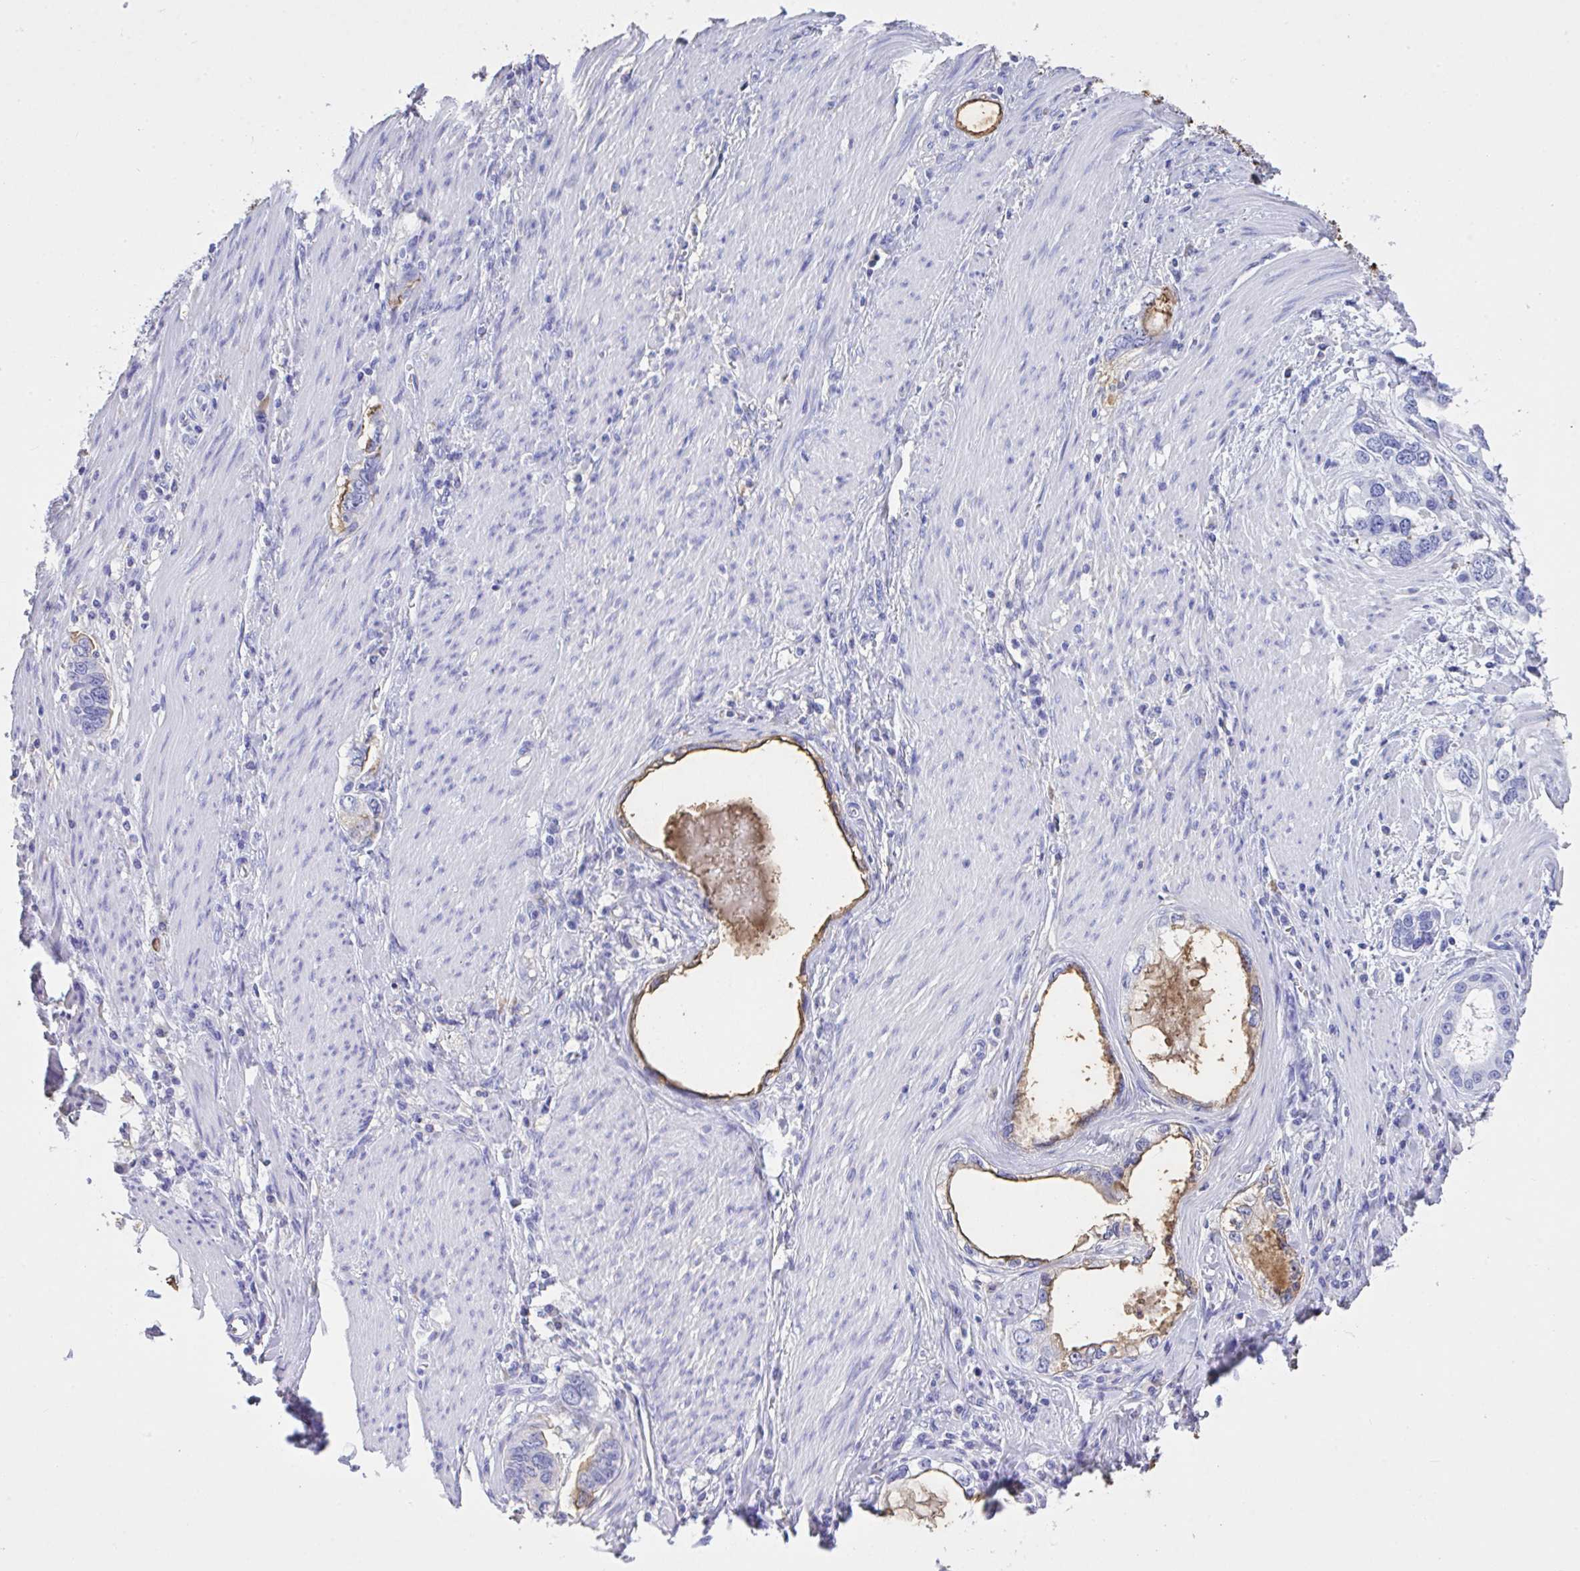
{"staining": {"intensity": "moderate", "quantity": "<25%", "location": "cytoplasmic/membranous"}, "tissue": "stomach cancer", "cell_type": "Tumor cells", "image_type": "cancer", "snomed": [{"axis": "morphology", "description": "Adenocarcinoma, NOS"}, {"axis": "topography", "description": "Stomach, lower"}], "caption": "Protein analysis of adenocarcinoma (stomach) tissue exhibits moderate cytoplasmic/membranous expression in approximately <25% of tumor cells. Ihc stains the protein of interest in brown and the nuclei are stained blue.", "gene": "AKR1D1", "patient": {"sex": "female", "age": 93}}